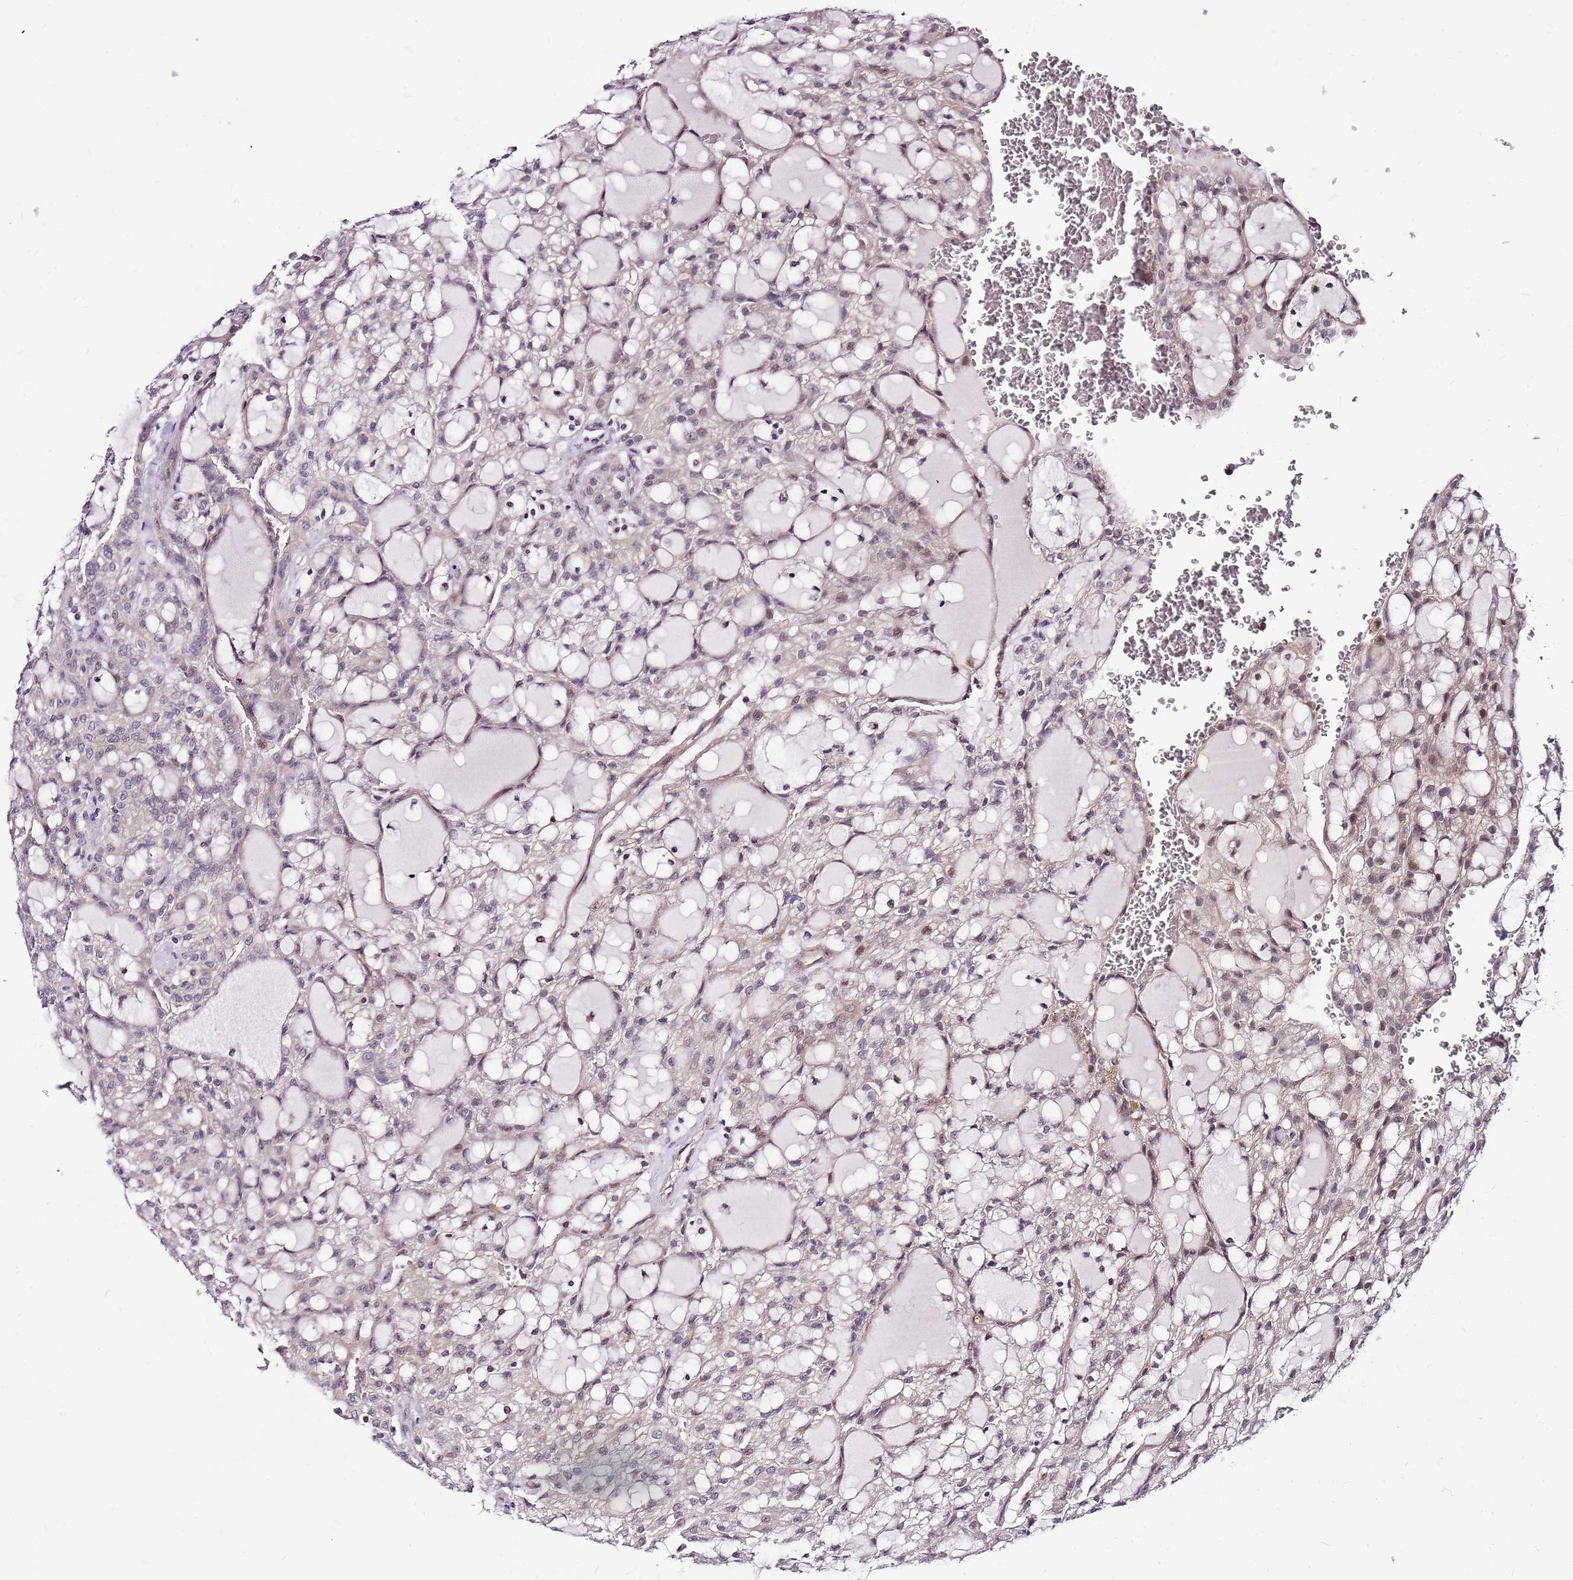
{"staining": {"intensity": "weak", "quantity": "<25%", "location": "nuclear"}, "tissue": "renal cancer", "cell_type": "Tumor cells", "image_type": "cancer", "snomed": [{"axis": "morphology", "description": "Adenocarcinoma, NOS"}, {"axis": "topography", "description": "Kidney"}], "caption": "Histopathology image shows no significant protein staining in tumor cells of renal cancer. (DAB (3,3'-diaminobenzidine) immunohistochemistry visualized using brightfield microscopy, high magnification).", "gene": "POLE3", "patient": {"sex": "male", "age": 63}}